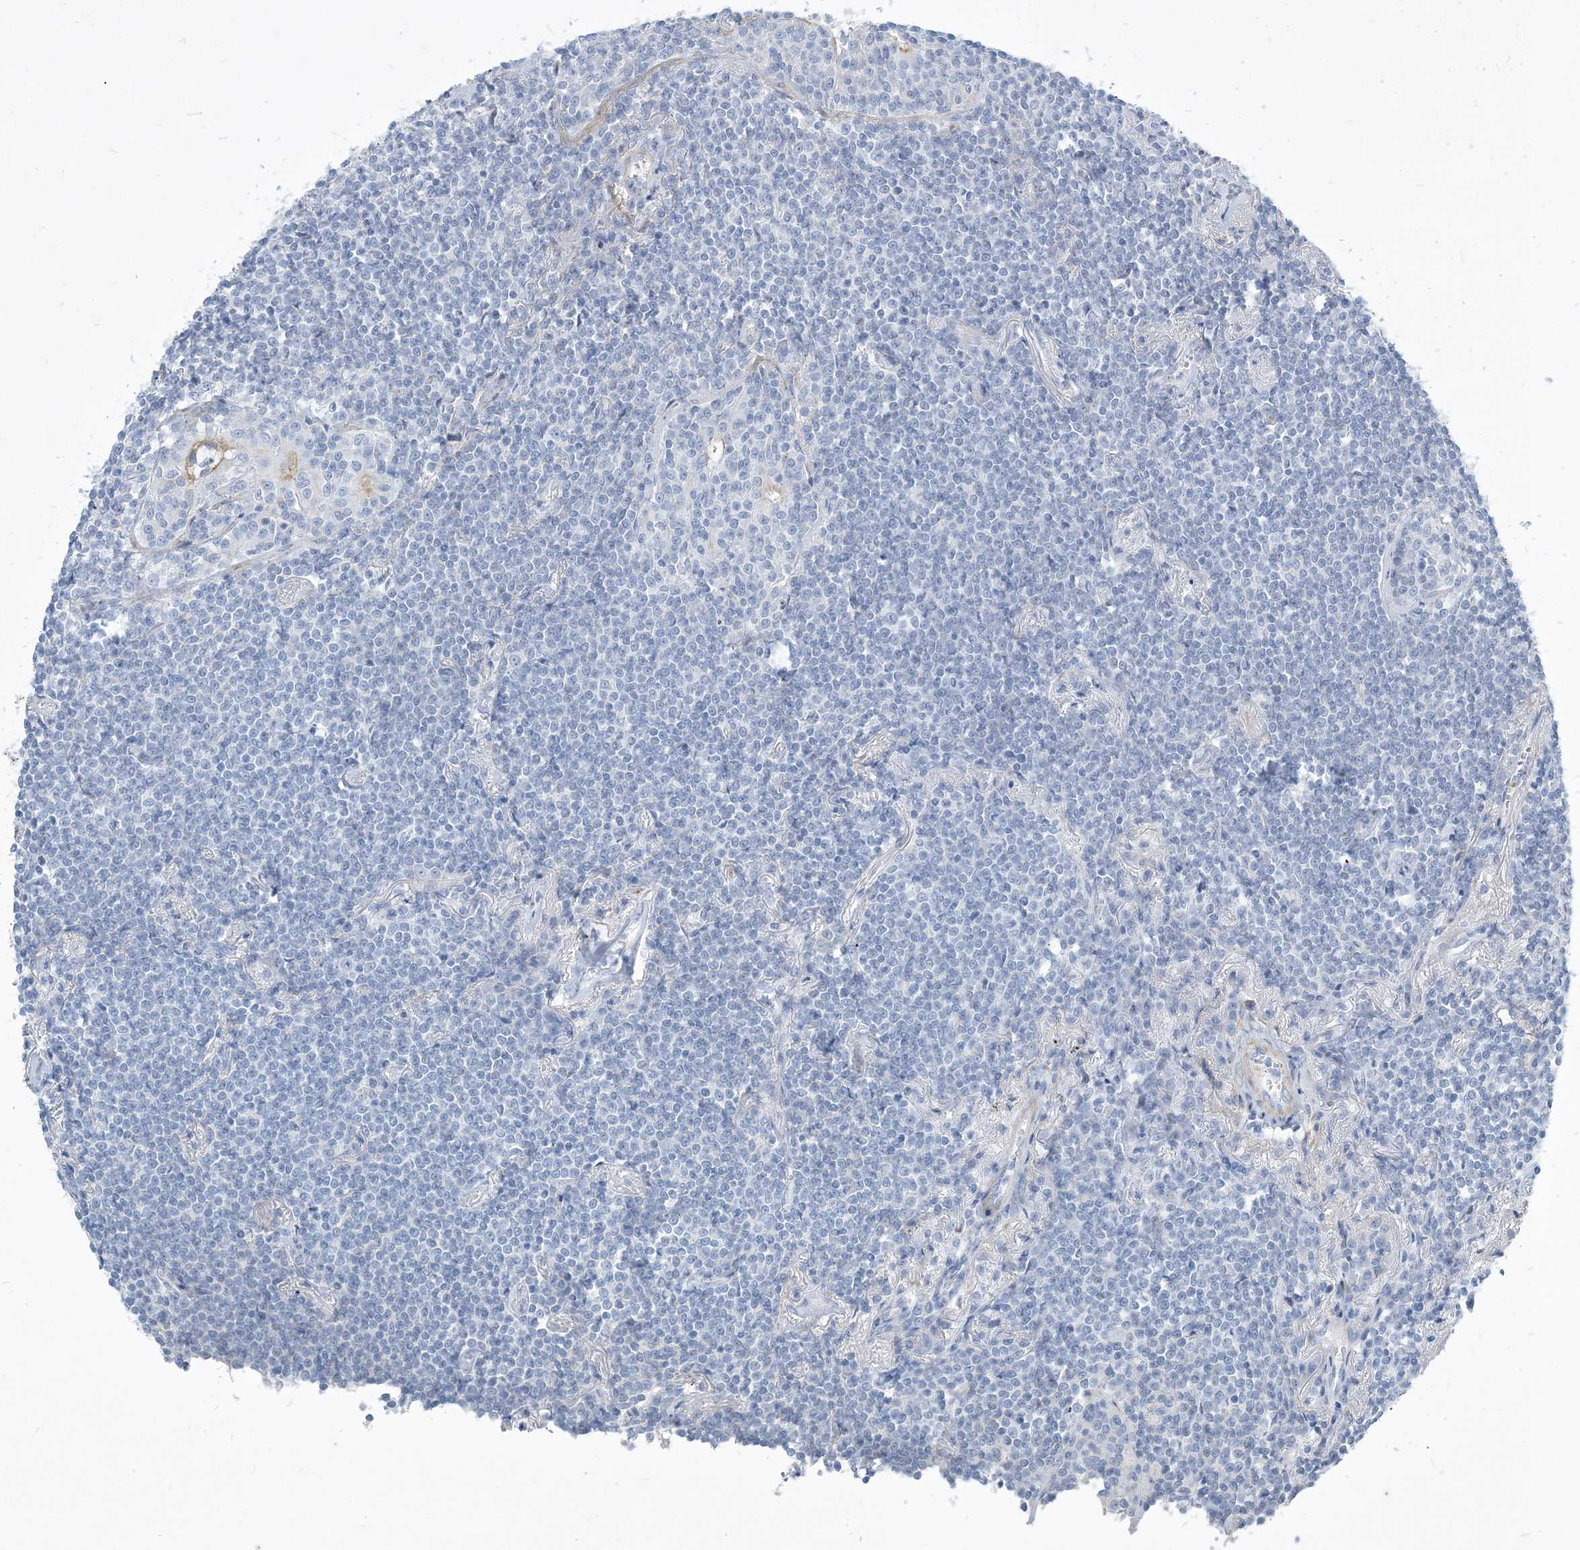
{"staining": {"intensity": "negative", "quantity": "none", "location": "none"}, "tissue": "lymphoma", "cell_type": "Tumor cells", "image_type": "cancer", "snomed": [{"axis": "morphology", "description": "Malignant lymphoma, non-Hodgkin's type, Low grade"}, {"axis": "topography", "description": "Lung"}], "caption": "The histopathology image reveals no staining of tumor cells in low-grade malignant lymphoma, non-Hodgkin's type. Brightfield microscopy of immunohistochemistry stained with DAB (brown) and hematoxylin (blue), captured at high magnification.", "gene": "MOXD1", "patient": {"sex": "female", "age": 71}}